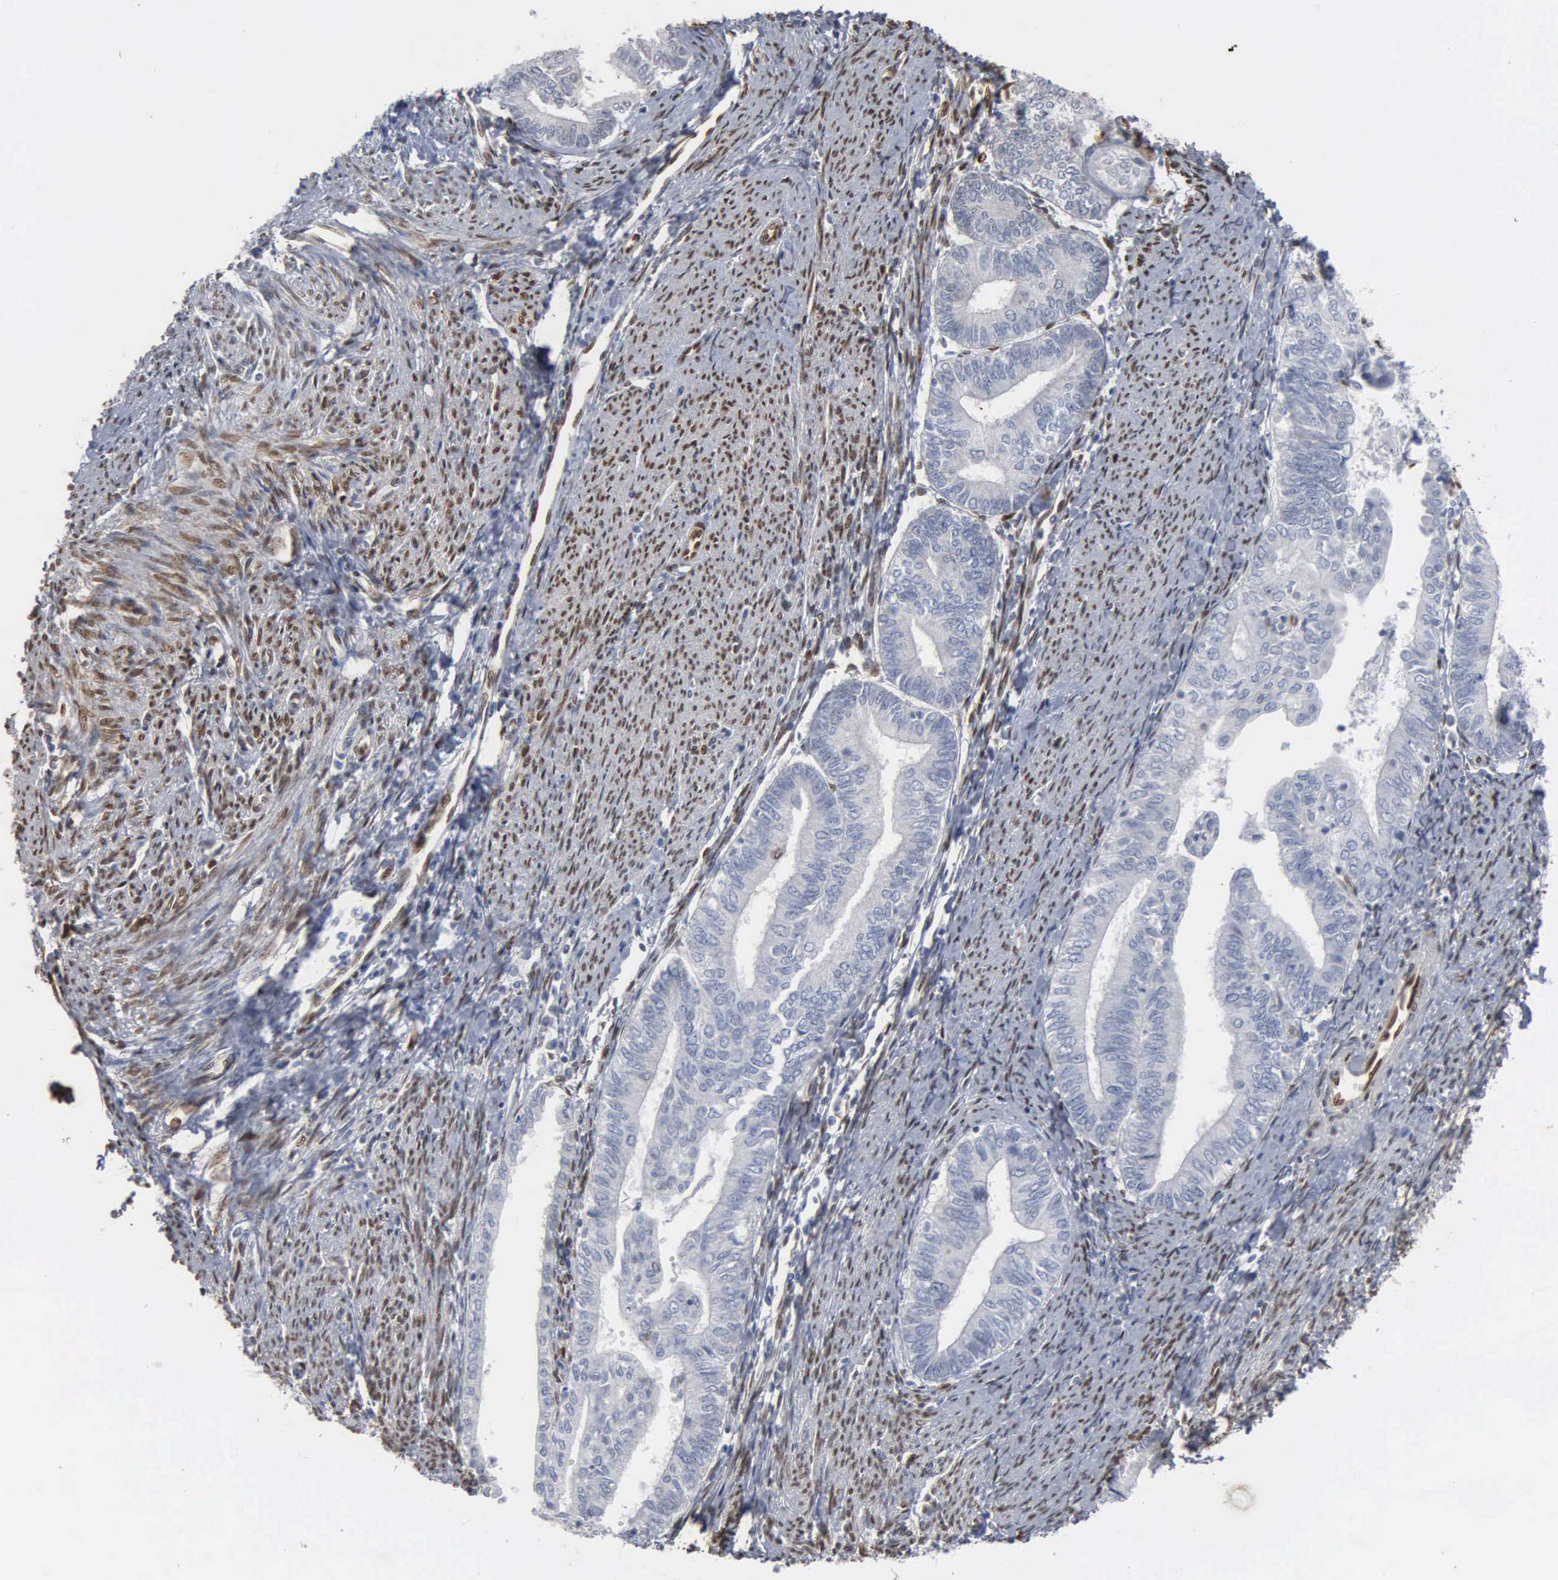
{"staining": {"intensity": "negative", "quantity": "none", "location": "none"}, "tissue": "endometrial cancer", "cell_type": "Tumor cells", "image_type": "cancer", "snomed": [{"axis": "morphology", "description": "Adenocarcinoma, NOS"}, {"axis": "topography", "description": "Endometrium"}], "caption": "The image reveals no staining of tumor cells in endometrial cancer (adenocarcinoma).", "gene": "FGF2", "patient": {"sex": "female", "age": 66}}